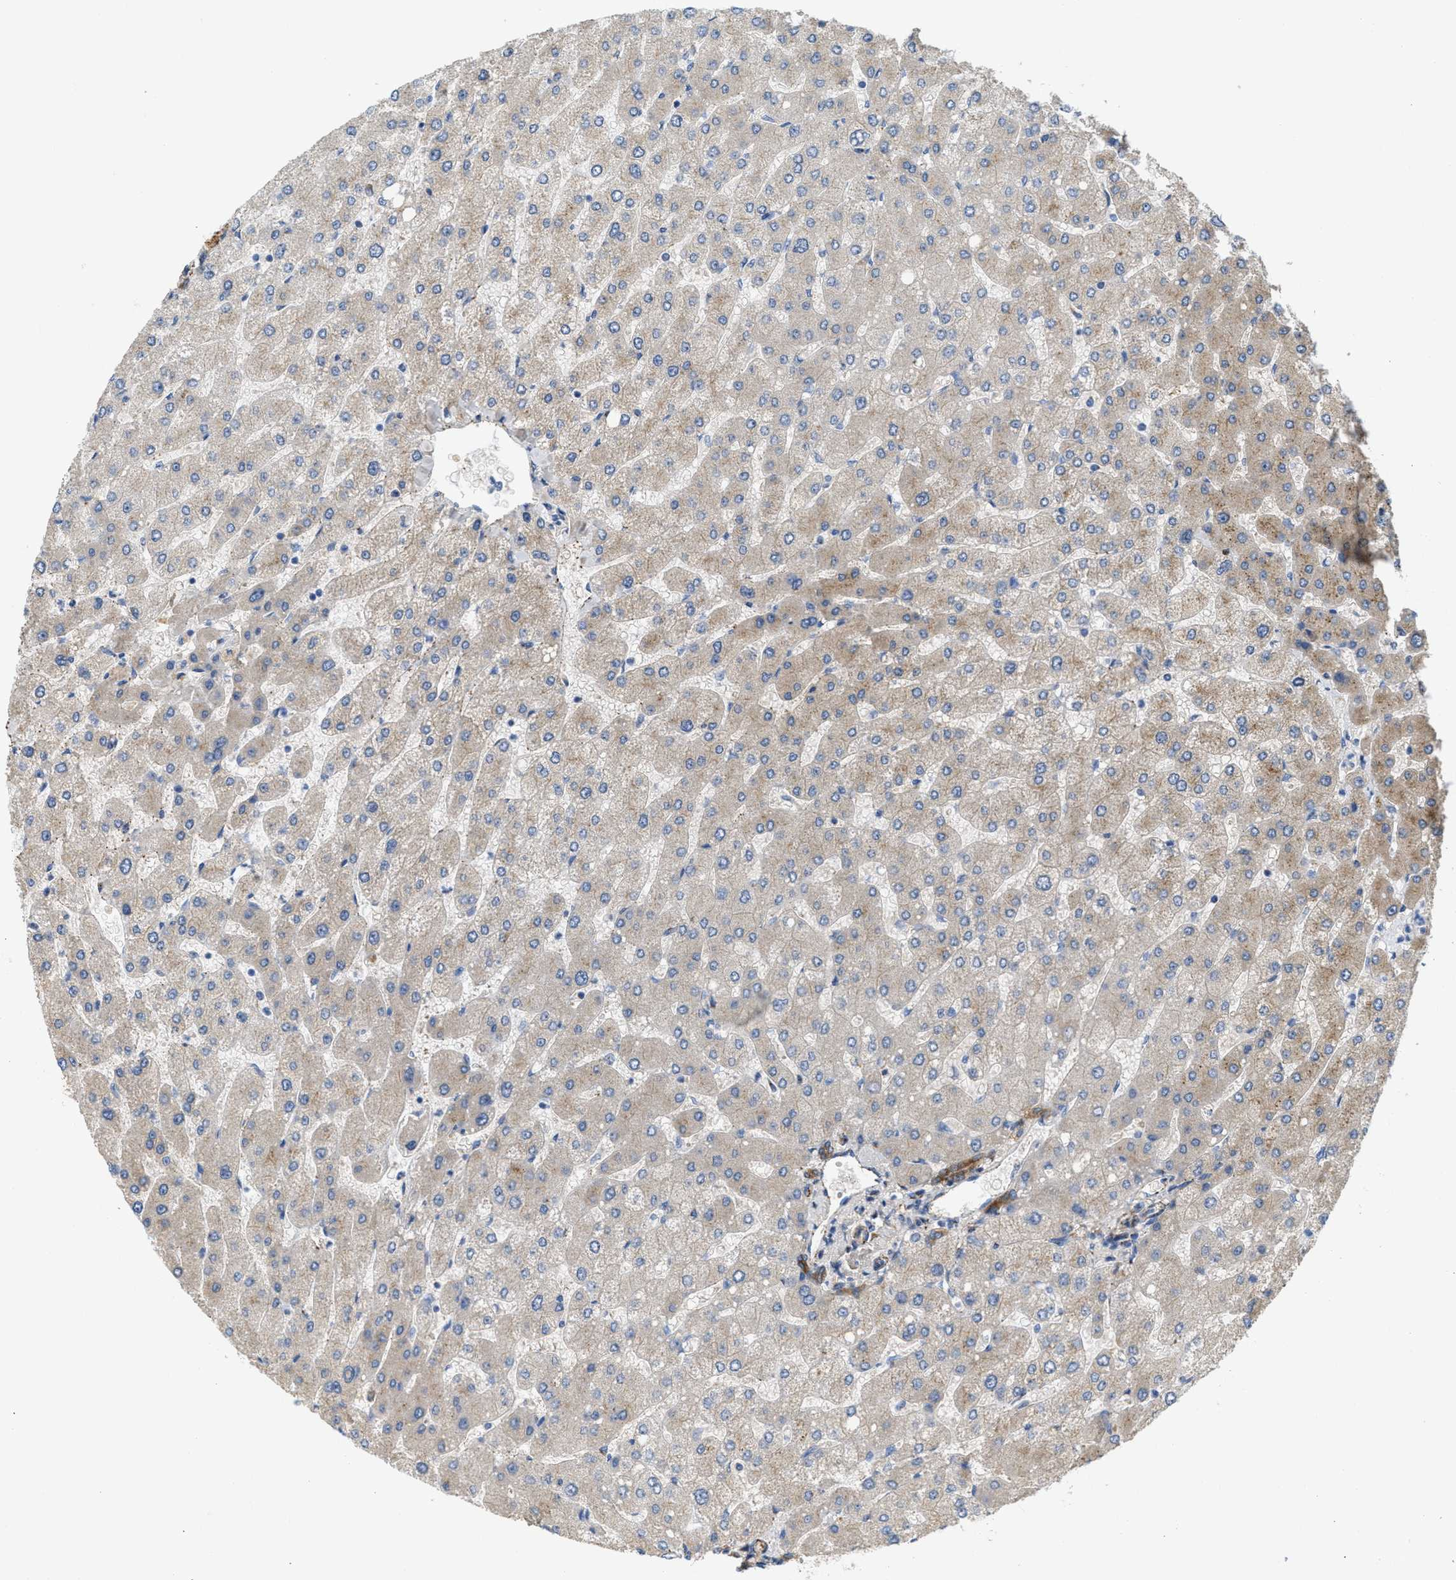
{"staining": {"intensity": "strong", "quantity": ">75%", "location": "cytoplasmic/membranous"}, "tissue": "liver", "cell_type": "Cholangiocytes", "image_type": "normal", "snomed": [{"axis": "morphology", "description": "Normal tissue, NOS"}, {"axis": "topography", "description": "Liver"}], "caption": "The immunohistochemical stain highlights strong cytoplasmic/membranous expression in cholangiocytes of unremarkable liver. The staining was performed using DAB (3,3'-diaminobenzidine), with brown indicating positive protein expression. Nuclei are stained blue with hematoxylin.", "gene": "ZNF70", "patient": {"sex": "male", "age": 55}}